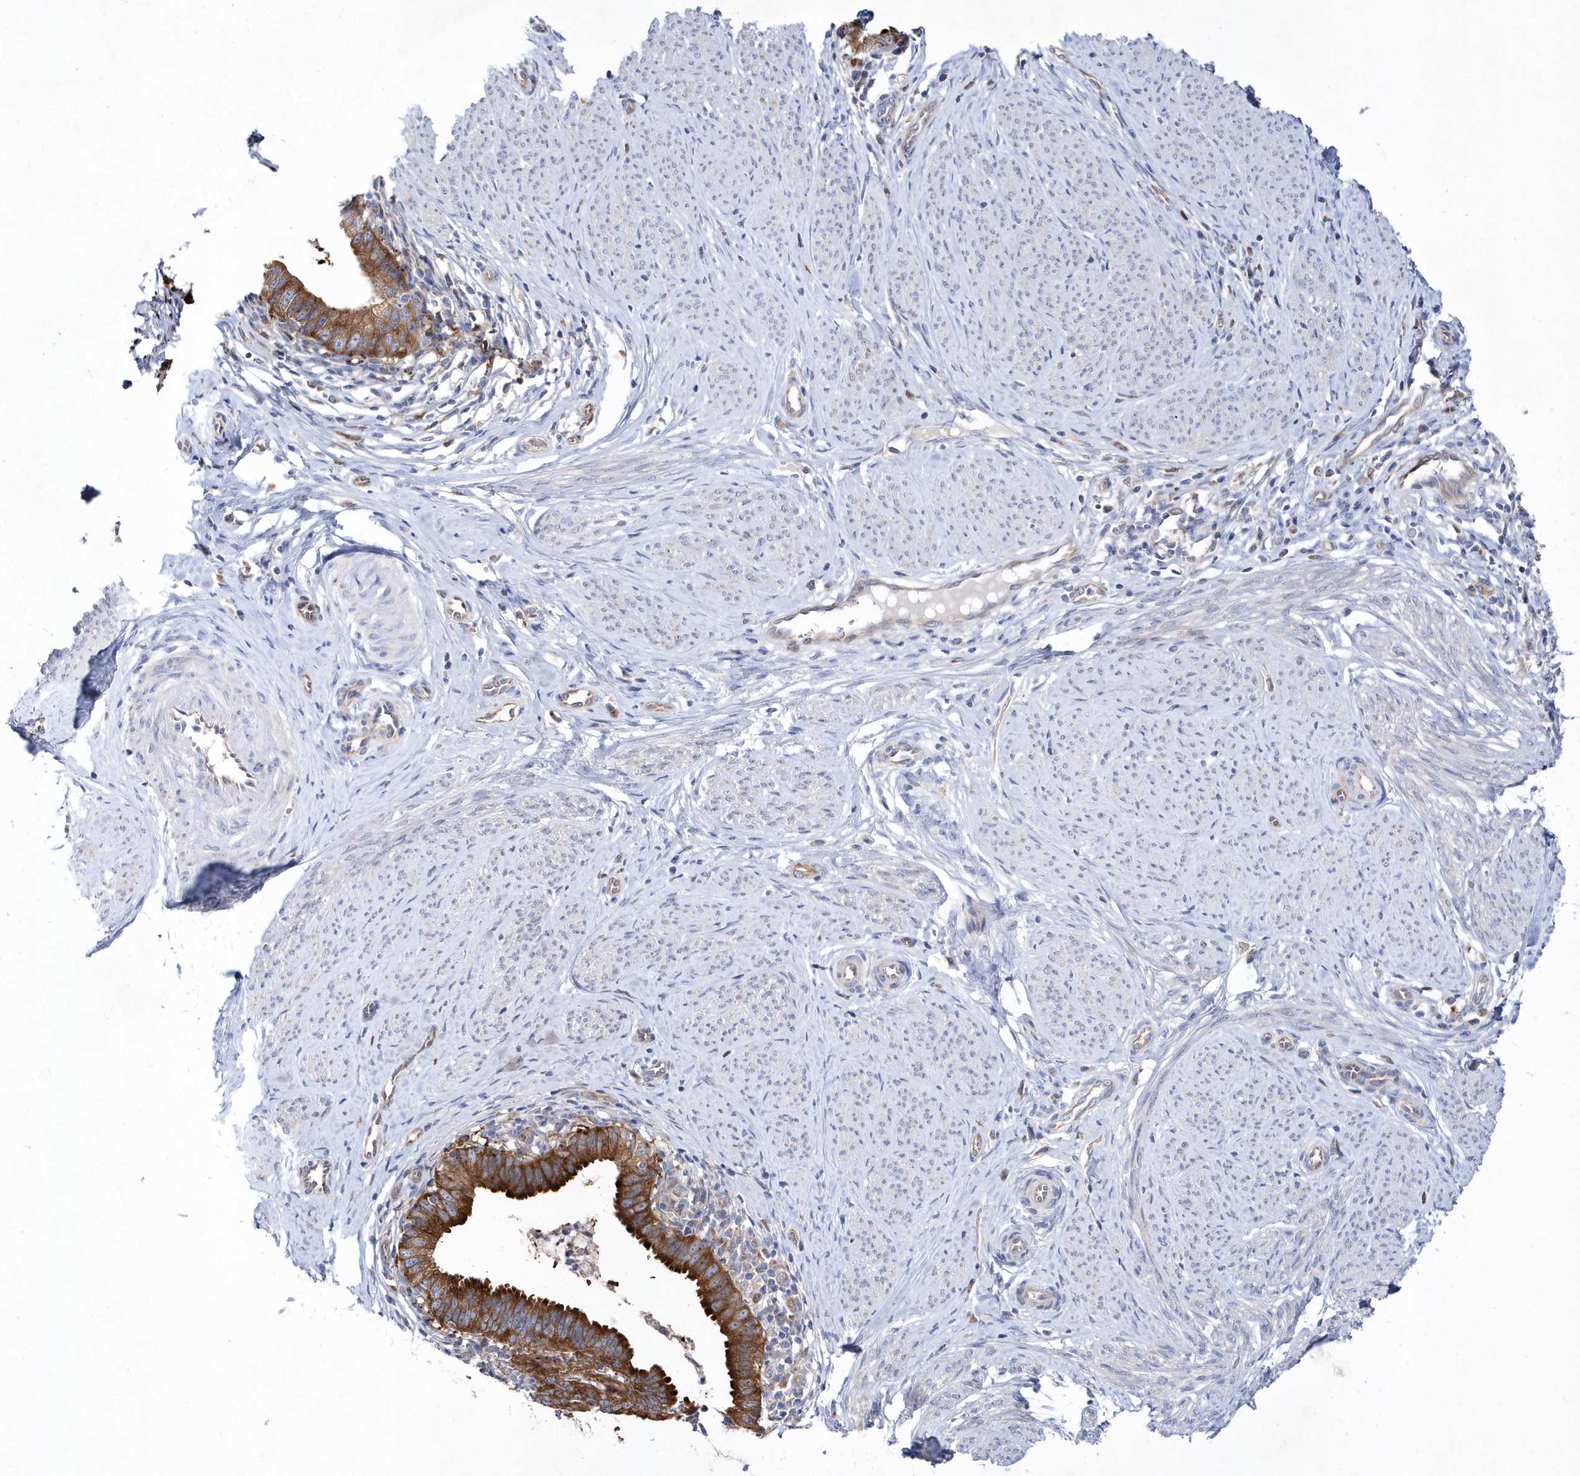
{"staining": {"intensity": "strong", "quantity": "25%-75%", "location": "cytoplasmic/membranous"}, "tissue": "cervical cancer", "cell_type": "Tumor cells", "image_type": "cancer", "snomed": [{"axis": "morphology", "description": "Adenocarcinoma, NOS"}, {"axis": "topography", "description": "Cervix"}], "caption": "Immunohistochemical staining of human cervical adenocarcinoma demonstrates high levels of strong cytoplasmic/membranous protein expression in about 25%-75% of tumor cells.", "gene": "JKAMP", "patient": {"sex": "female", "age": 36}}